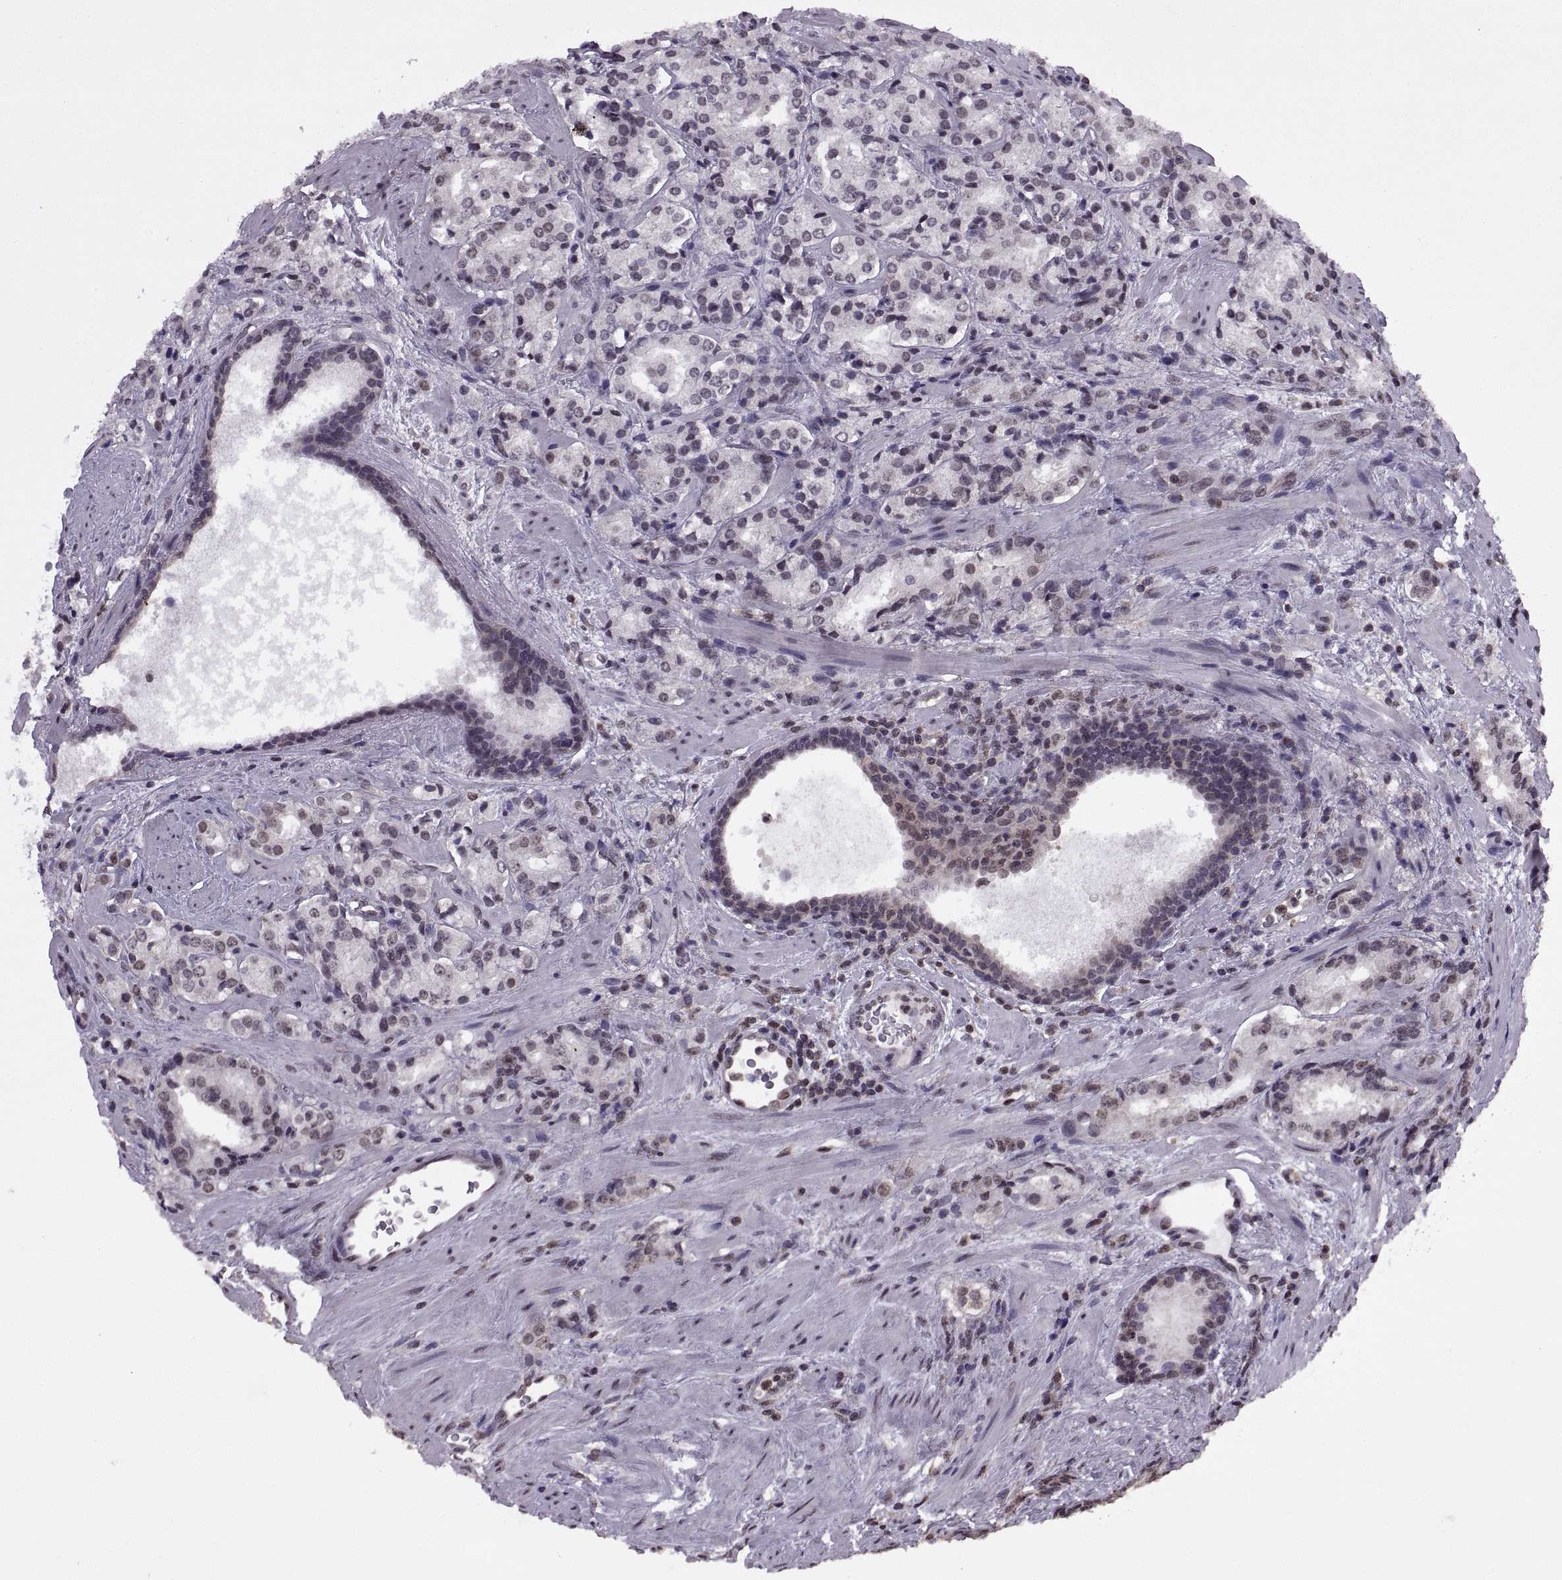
{"staining": {"intensity": "weak", "quantity": "<25%", "location": "nuclear"}, "tissue": "prostate cancer", "cell_type": "Tumor cells", "image_type": "cancer", "snomed": [{"axis": "morphology", "description": "Adenocarcinoma, Low grade"}, {"axis": "topography", "description": "Prostate"}], "caption": "There is no significant expression in tumor cells of prostate cancer.", "gene": "INTS3", "patient": {"sex": "male", "age": 56}}